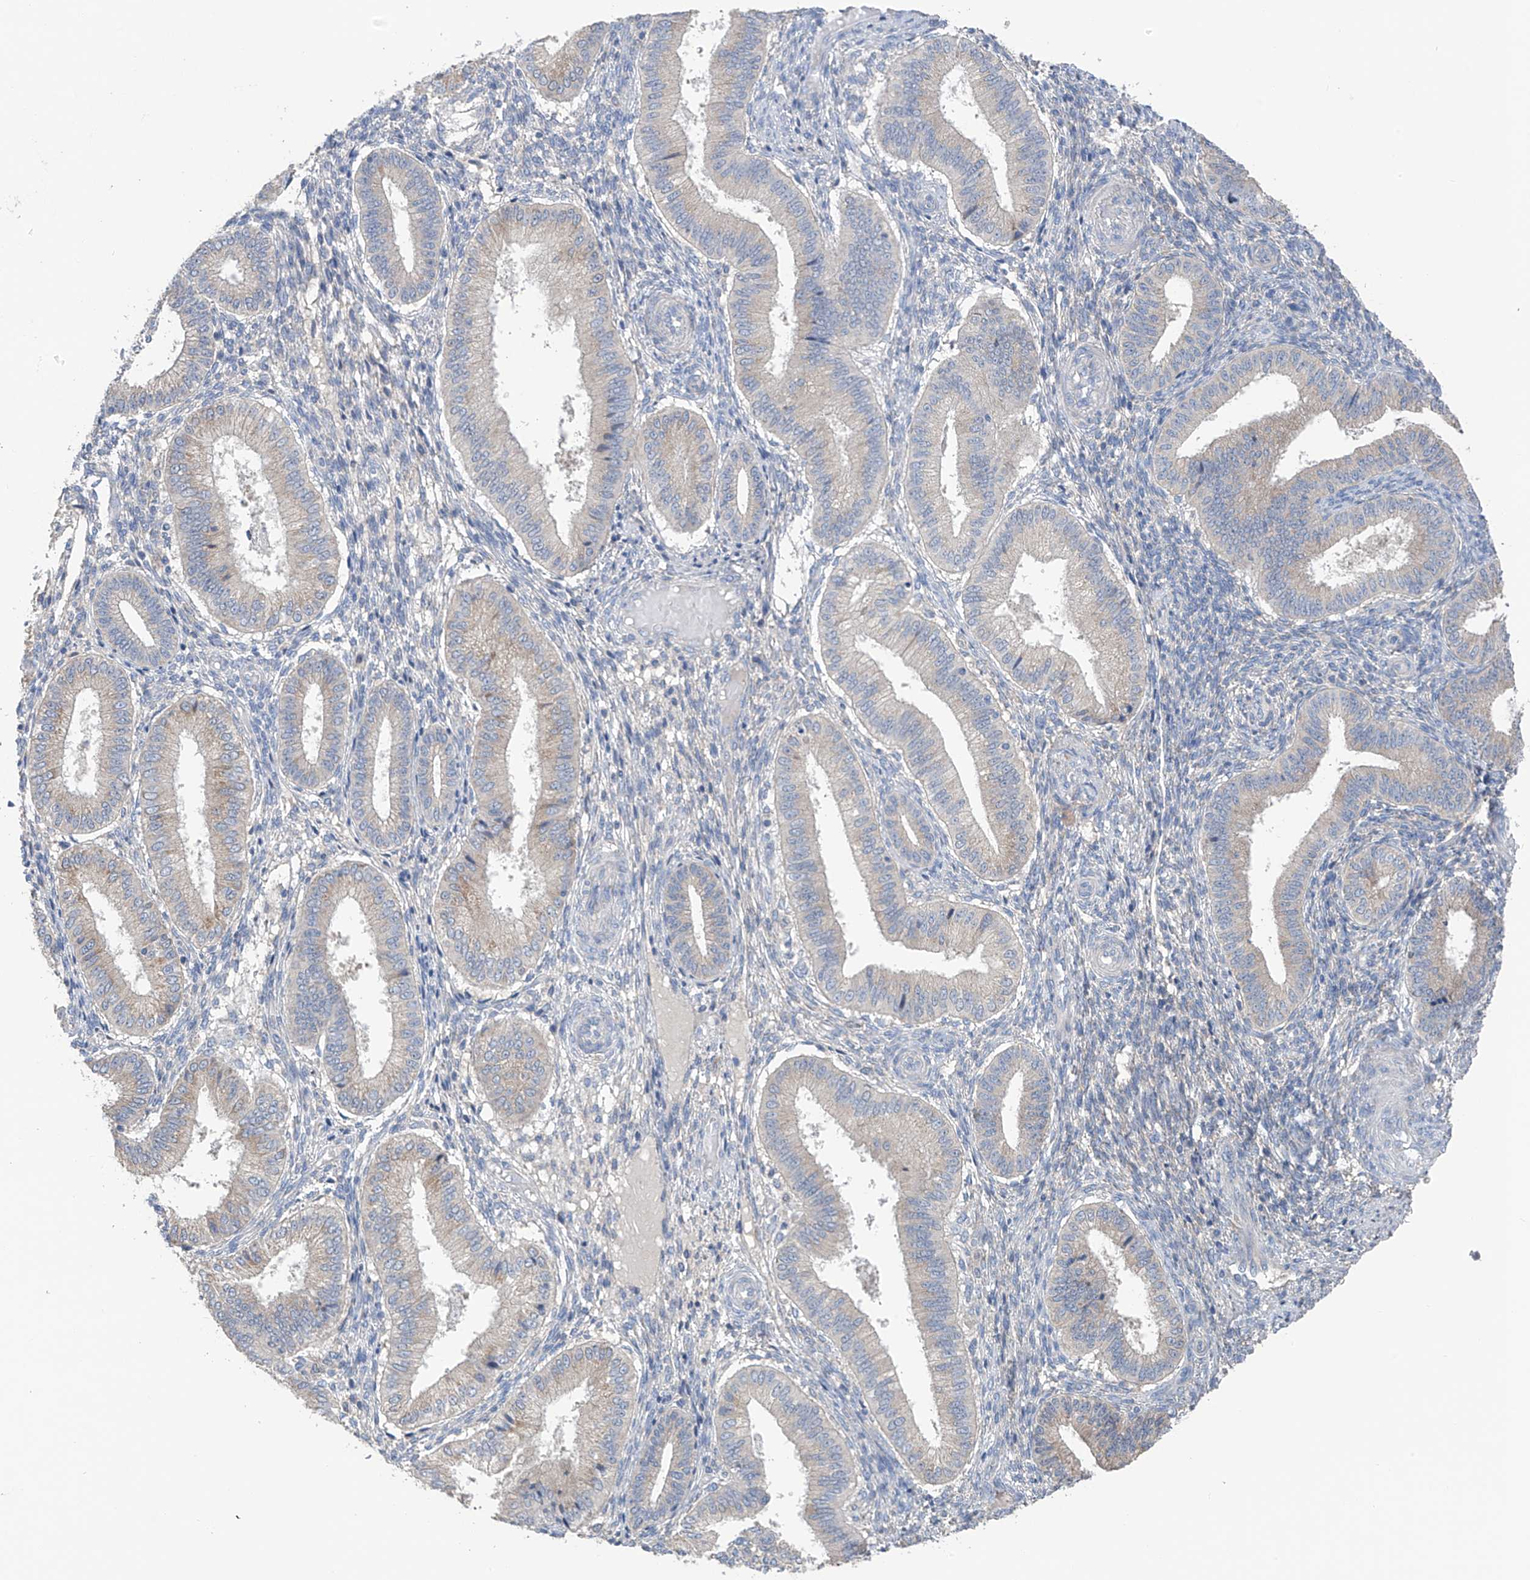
{"staining": {"intensity": "negative", "quantity": "none", "location": "none"}, "tissue": "endometrium", "cell_type": "Cells in endometrial stroma", "image_type": "normal", "snomed": [{"axis": "morphology", "description": "Normal tissue, NOS"}, {"axis": "topography", "description": "Endometrium"}], "caption": "Cells in endometrial stroma show no significant protein expression in benign endometrium.", "gene": "GALNTL6", "patient": {"sex": "female", "age": 39}}